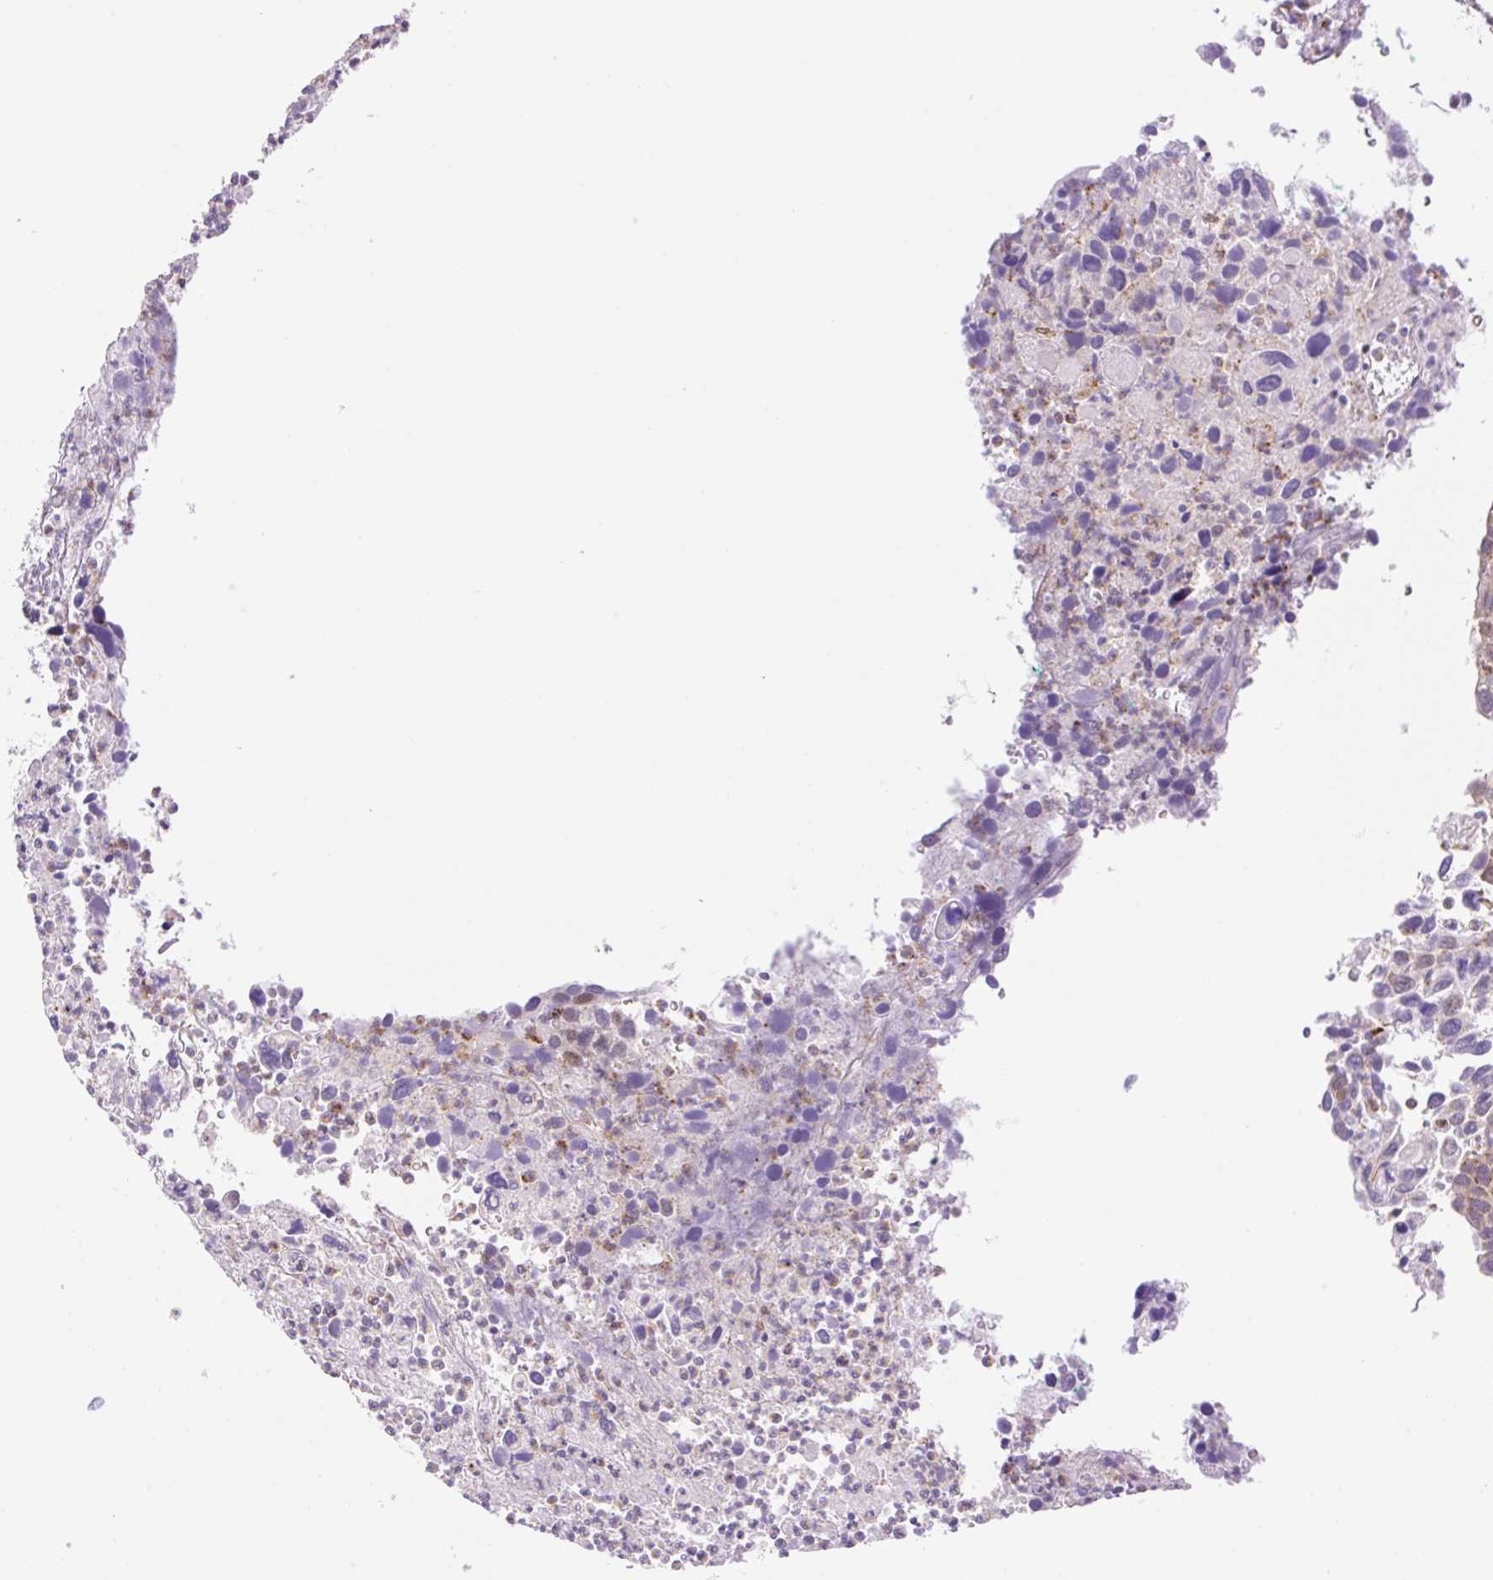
{"staining": {"intensity": "weak", "quantity": "<25%", "location": "cytoplasmic/membranous,nuclear"}, "tissue": "cervical cancer", "cell_type": "Tumor cells", "image_type": "cancer", "snomed": [{"axis": "morphology", "description": "Squamous cell carcinoma, NOS"}, {"axis": "topography", "description": "Cervix"}], "caption": "Immunohistochemical staining of human cervical cancer (squamous cell carcinoma) reveals no significant expression in tumor cells.", "gene": "ZFP41", "patient": {"sex": "female", "age": 55}}